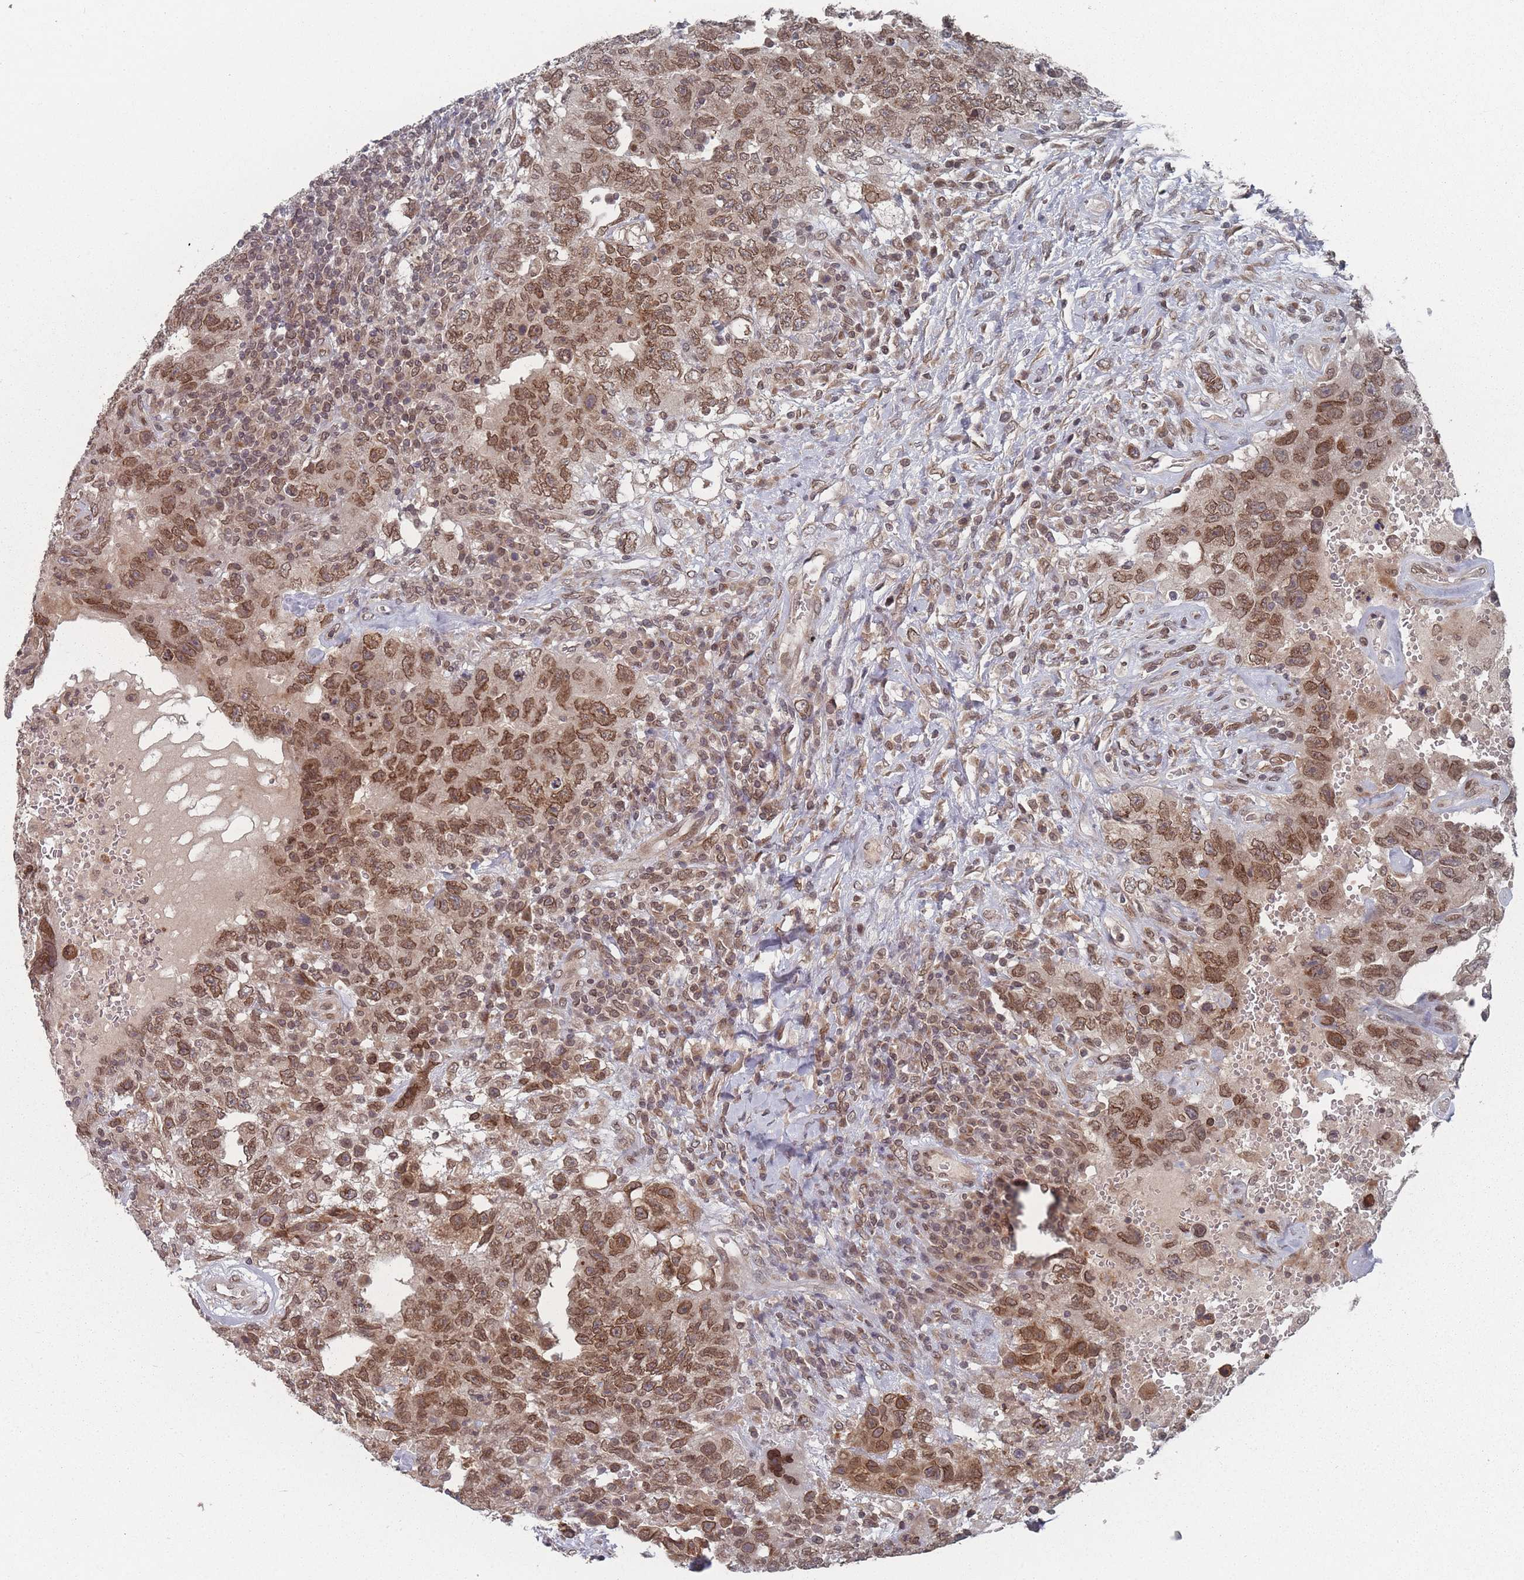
{"staining": {"intensity": "moderate", "quantity": ">75%", "location": "cytoplasmic/membranous,nuclear"}, "tissue": "testis cancer", "cell_type": "Tumor cells", "image_type": "cancer", "snomed": [{"axis": "morphology", "description": "Carcinoma, Embryonal, NOS"}, {"axis": "topography", "description": "Testis"}], "caption": "Immunohistochemical staining of human testis cancer reveals medium levels of moderate cytoplasmic/membranous and nuclear protein staining in approximately >75% of tumor cells.", "gene": "TBC1D25", "patient": {"sex": "male", "age": 26}}